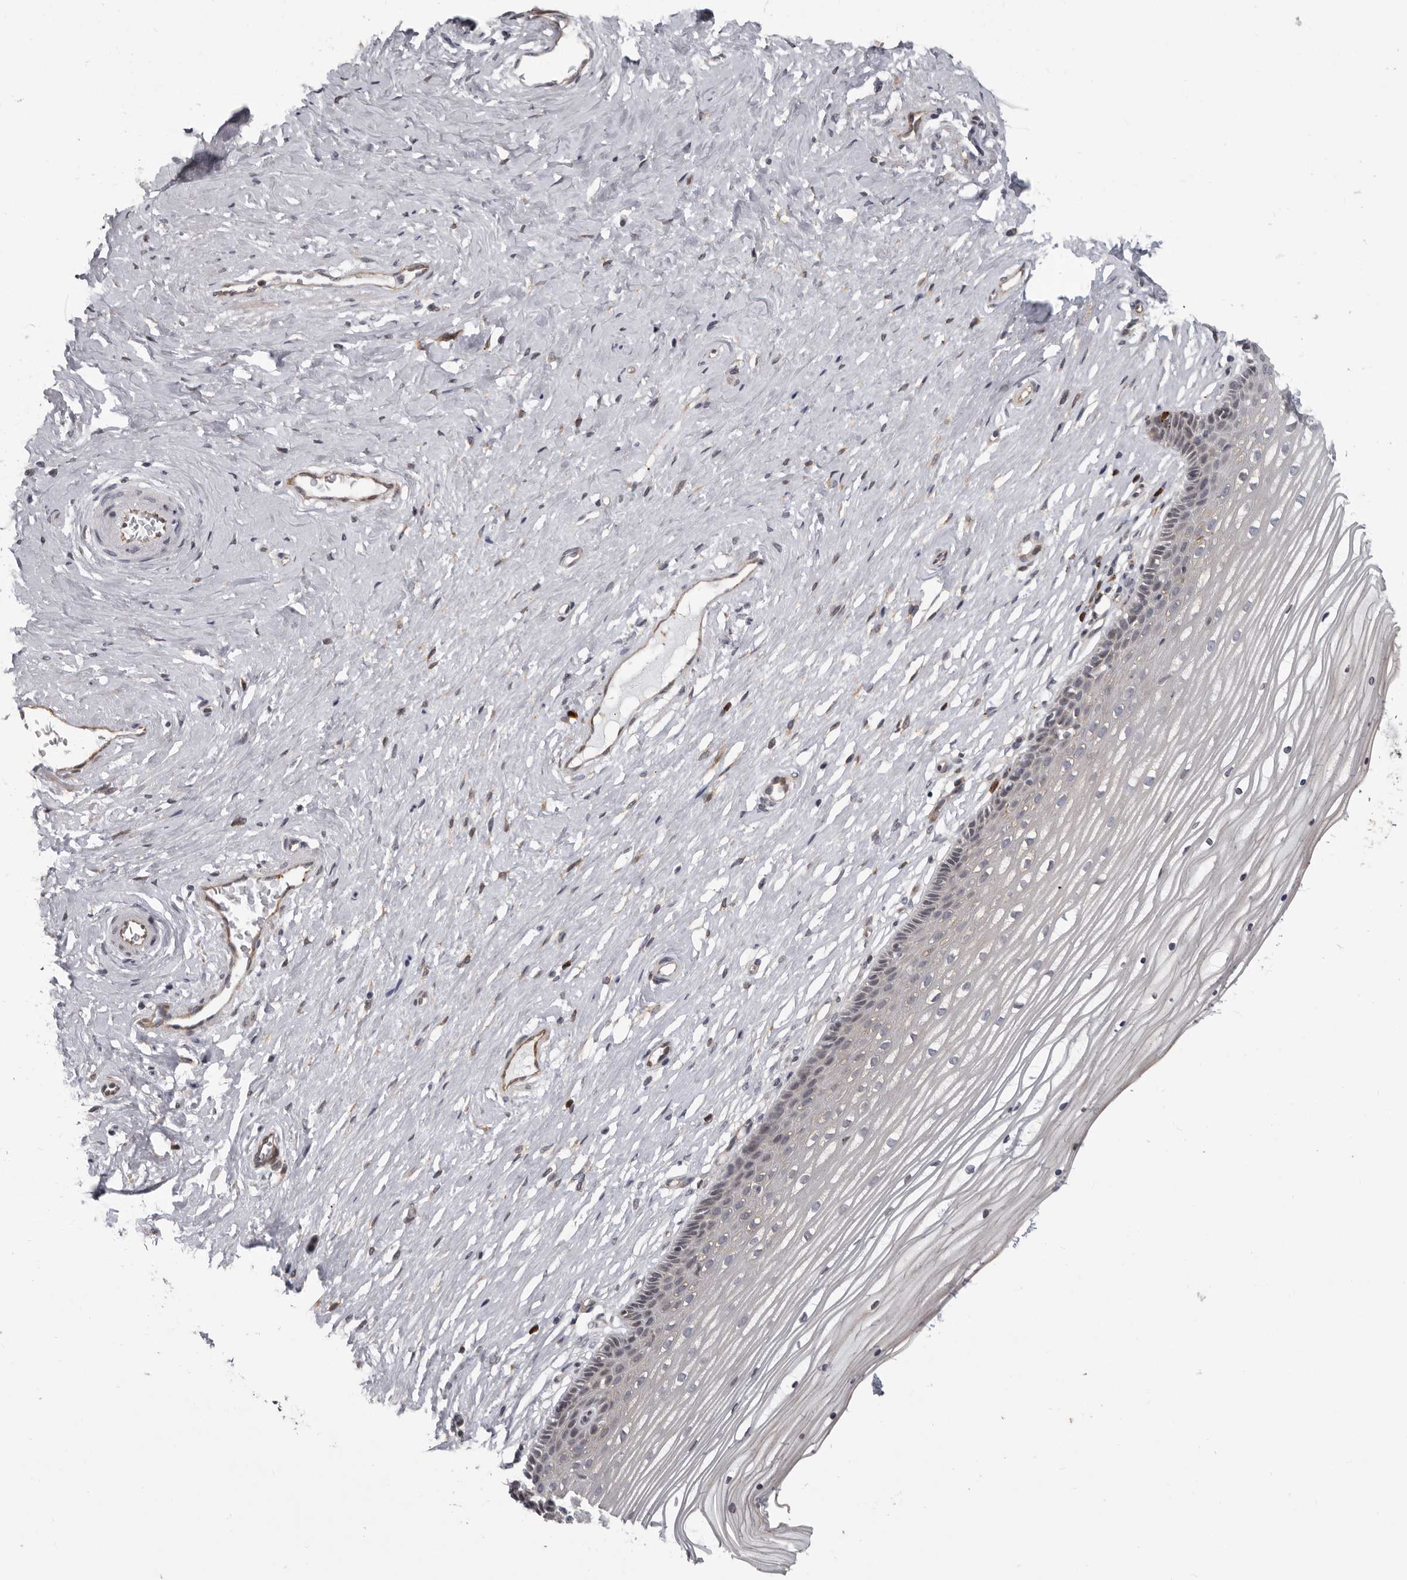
{"staining": {"intensity": "negative", "quantity": "none", "location": "none"}, "tissue": "vagina", "cell_type": "Squamous epithelial cells", "image_type": "normal", "snomed": [{"axis": "morphology", "description": "Normal tissue, NOS"}, {"axis": "topography", "description": "Vagina"}, {"axis": "topography", "description": "Cervix"}], "caption": "Histopathology image shows no protein positivity in squamous epithelial cells of normal vagina. The staining was performed using DAB to visualize the protein expression in brown, while the nuclei were stained in blue with hematoxylin (Magnification: 20x).", "gene": "FGFR4", "patient": {"sex": "female", "age": 40}}